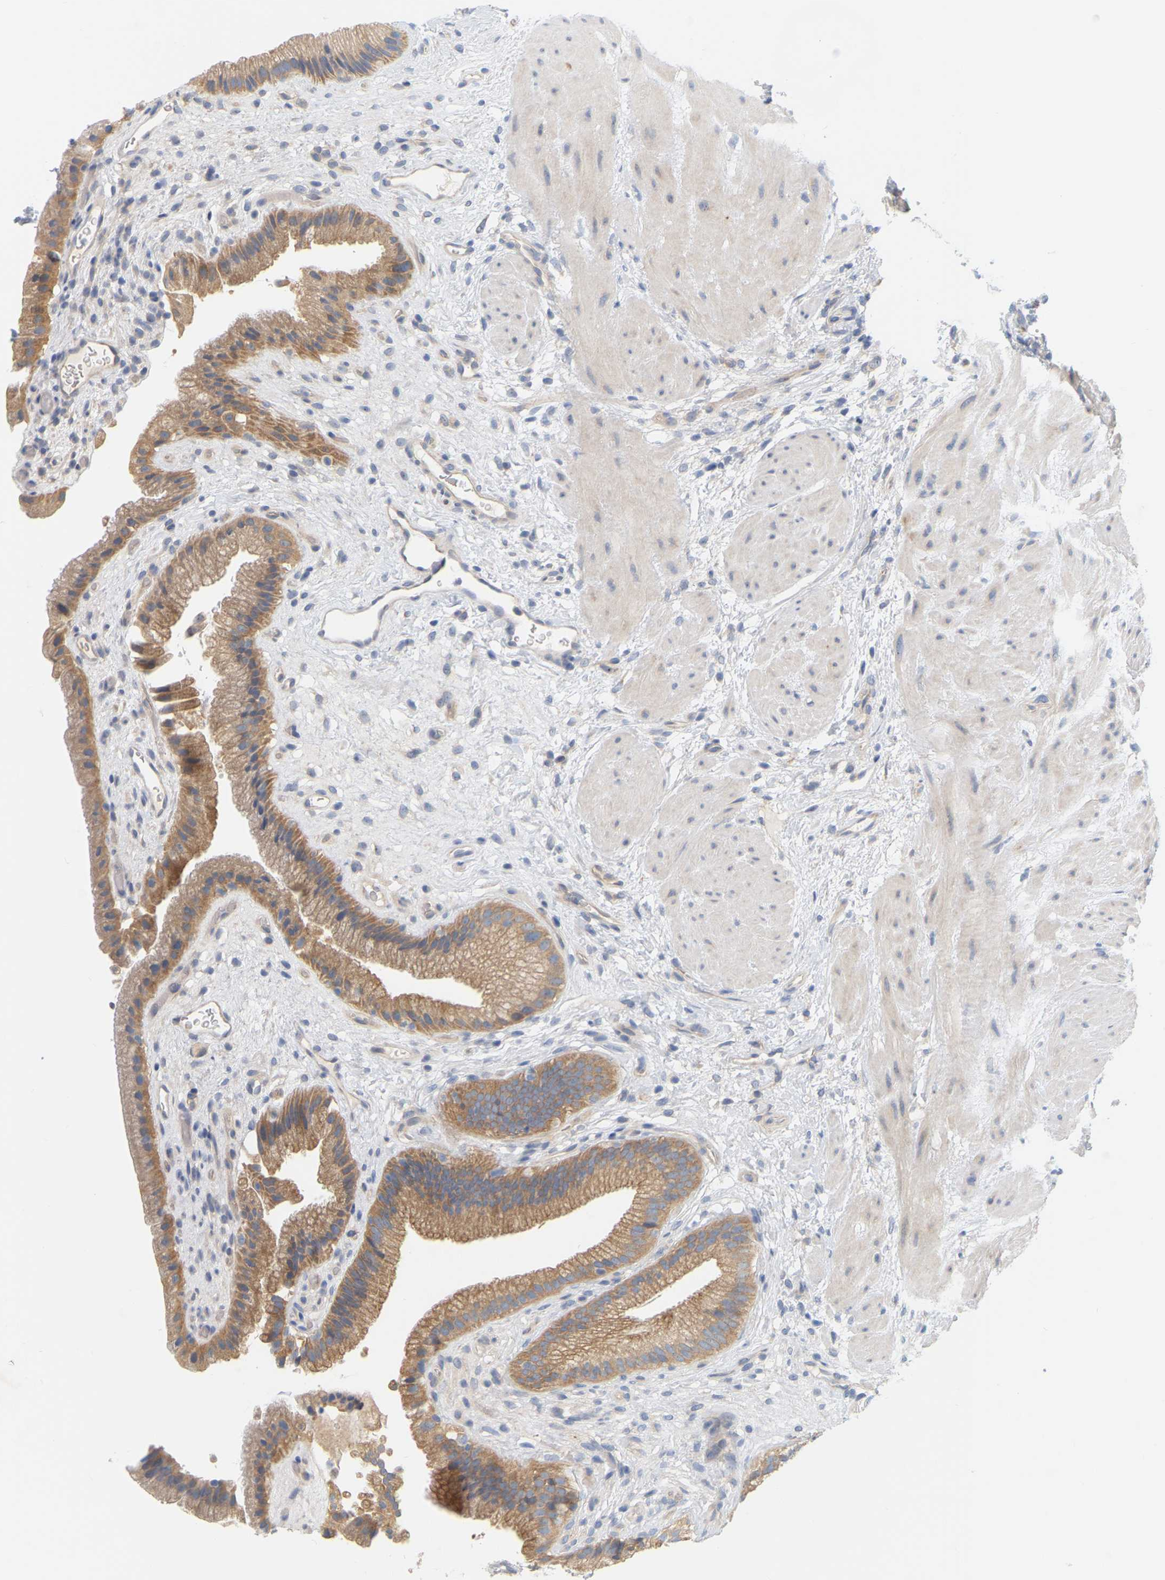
{"staining": {"intensity": "moderate", "quantity": ">75%", "location": "cytoplasmic/membranous"}, "tissue": "gallbladder", "cell_type": "Glandular cells", "image_type": "normal", "snomed": [{"axis": "morphology", "description": "Normal tissue, NOS"}, {"axis": "topography", "description": "Gallbladder"}], "caption": "DAB (3,3'-diaminobenzidine) immunohistochemical staining of normal human gallbladder displays moderate cytoplasmic/membranous protein staining in about >75% of glandular cells. (DAB (3,3'-diaminobenzidine) = brown stain, brightfield microscopy at high magnification).", "gene": "MINDY4", "patient": {"sex": "male", "age": 49}}